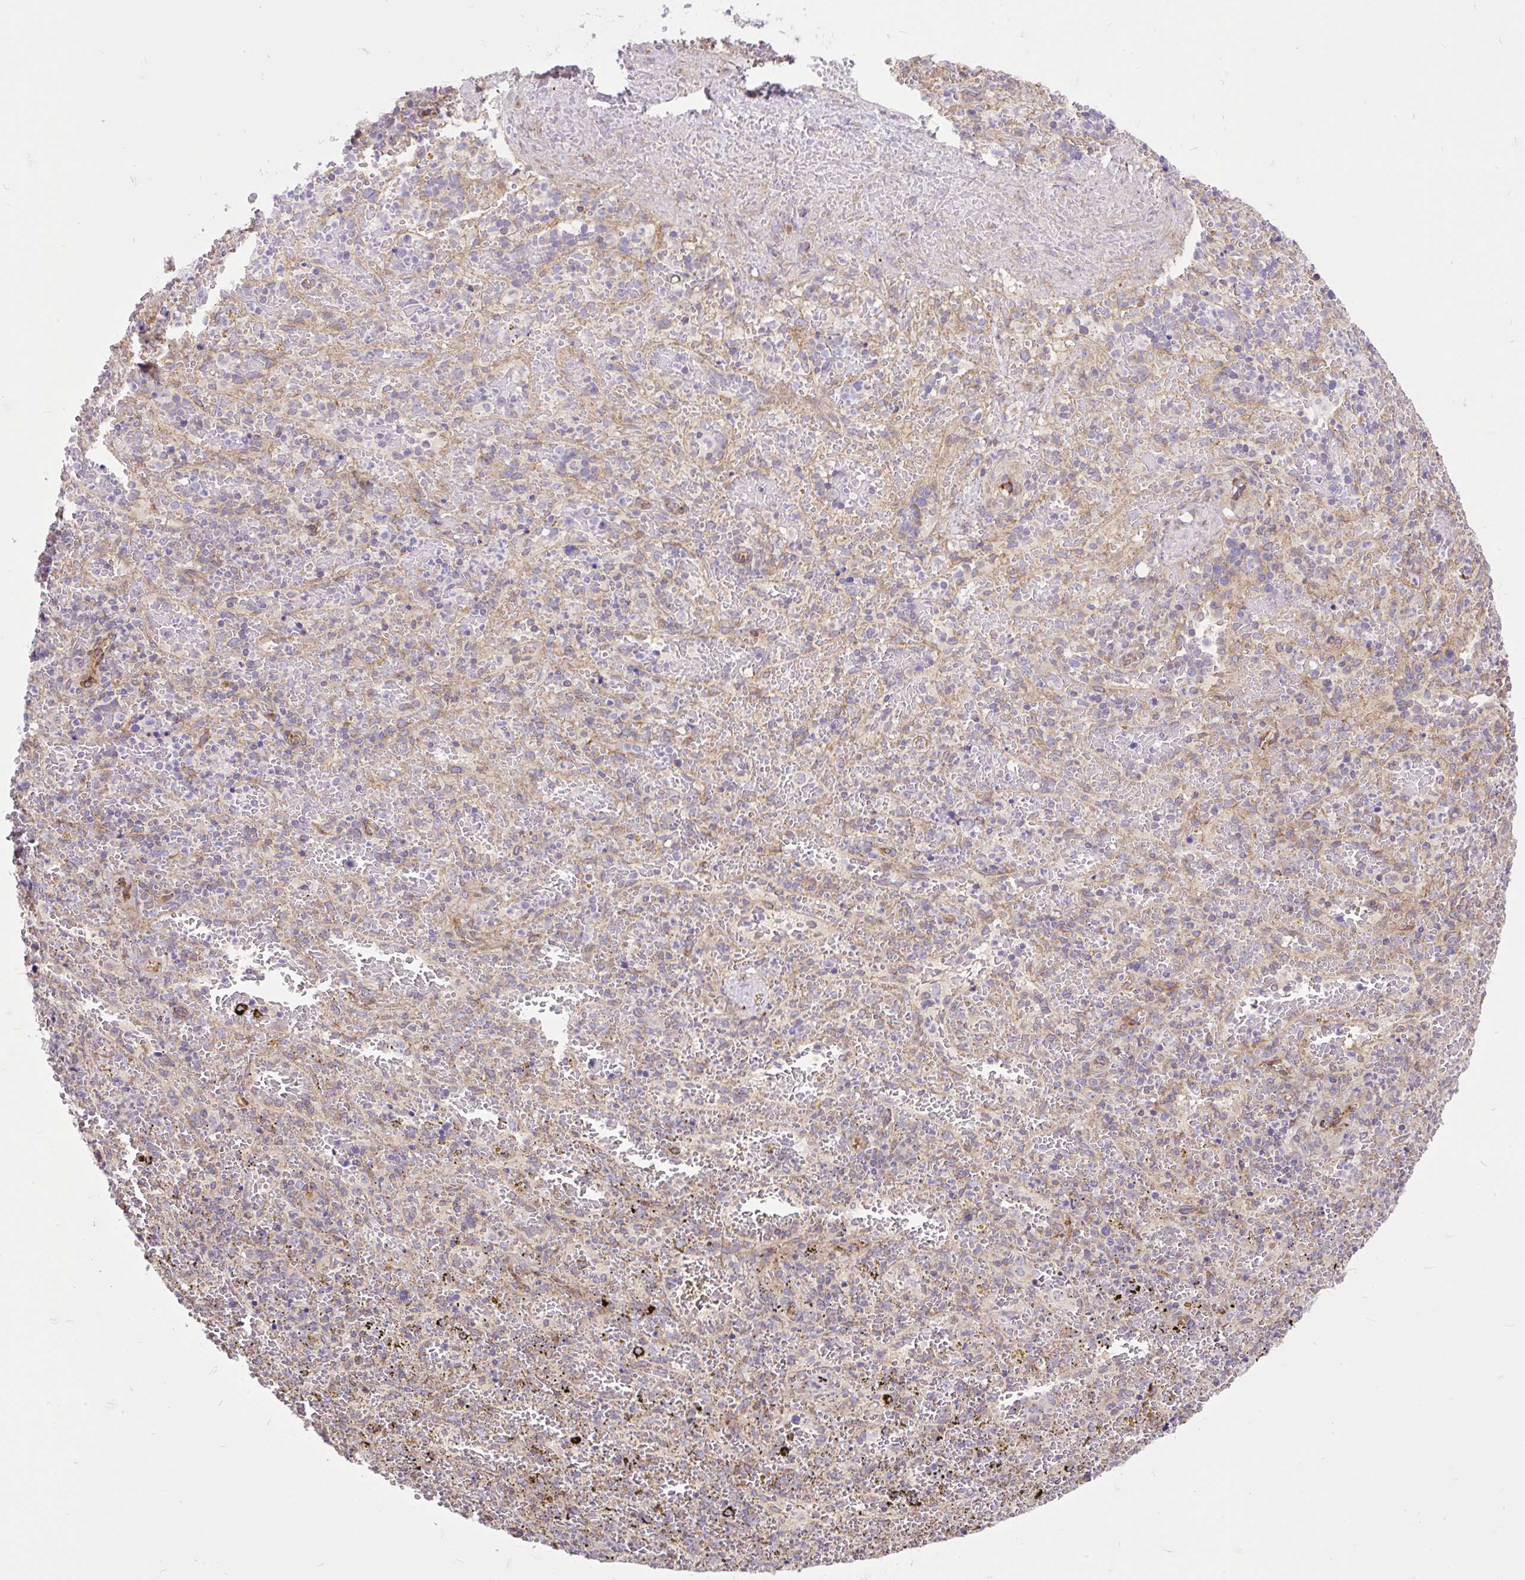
{"staining": {"intensity": "negative", "quantity": "none", "location": "none"}, "tissue": "spleen", "cell_type": "Cells in red pulp", "image_type": "normal", "snomed": [{"axis": "morphology", "description": "Normal tissue, NOS"}, {"axis": "topography", "description": "Spleen"}], "caption": "This is an immunohistochemistry micrograph of benign spleen. There is no expression in cells in red pulp.", "gene": "TRIM17", "patient": {"sex": "female", "age": 50}}